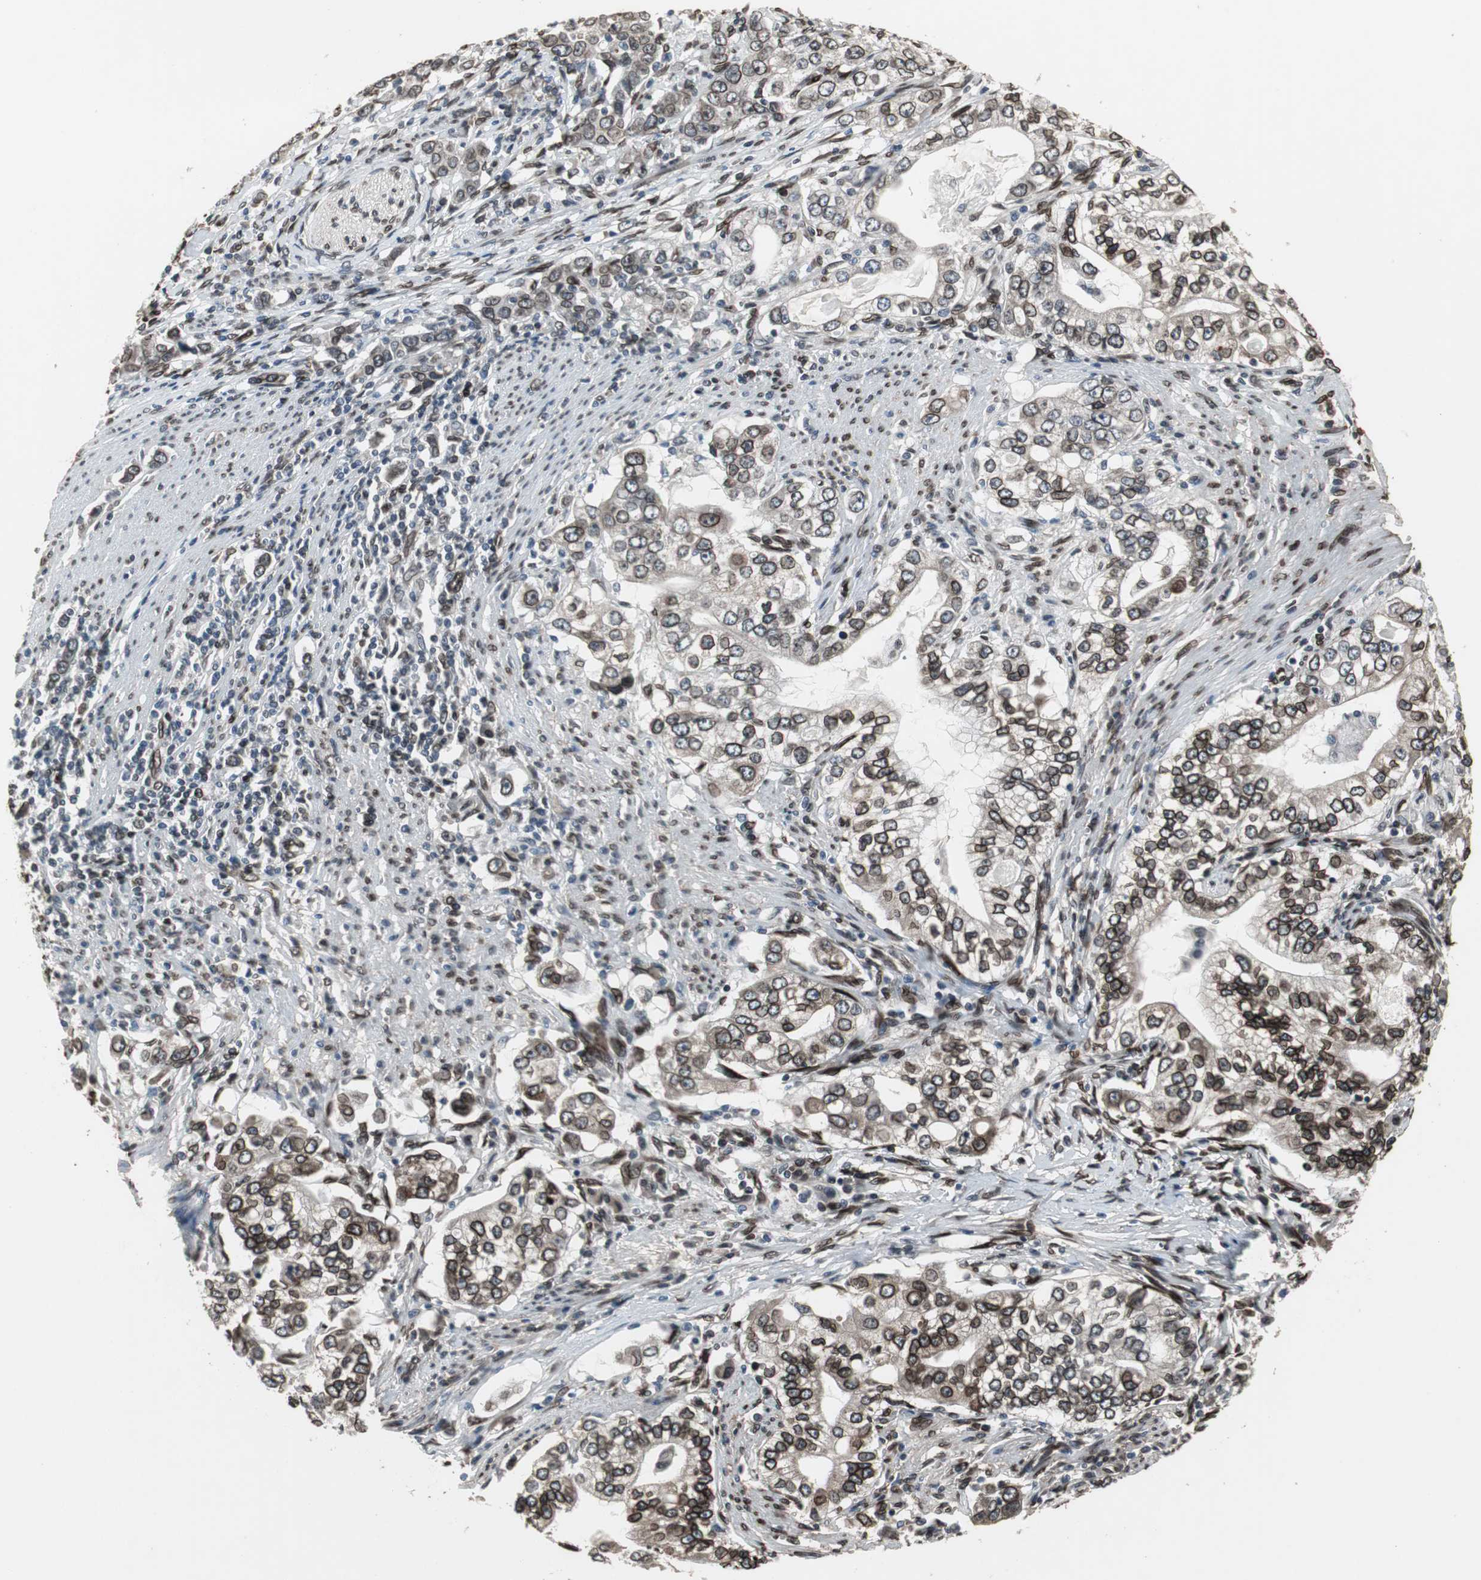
{"staining": {"intensity": "strong", "quantity": ">75%", "location": "cytoplasmic/membranous,nuclear"}, "tissue": "stomach cancer", "cell_type": "Tumor cells", "image_type": "cancer", "snomed": [{"axis": "morphology", "description": "Adenocarcinoma, NOS"}, {"axis": "topography", "description": "Stomach, lower"}], "caption": "IHC micrograph of neoplastic tissue: stomach adenocarcinoma stained using IHC reveals high levels of strong protein expression localized specifically in the cytoplasmic/membranous and nuclear of tumor cells, appearing as a cytoplasmic/membranous and nuclear brown color.", "gene": "LMNA", "patient": {"sex": "female", "age": 72}}